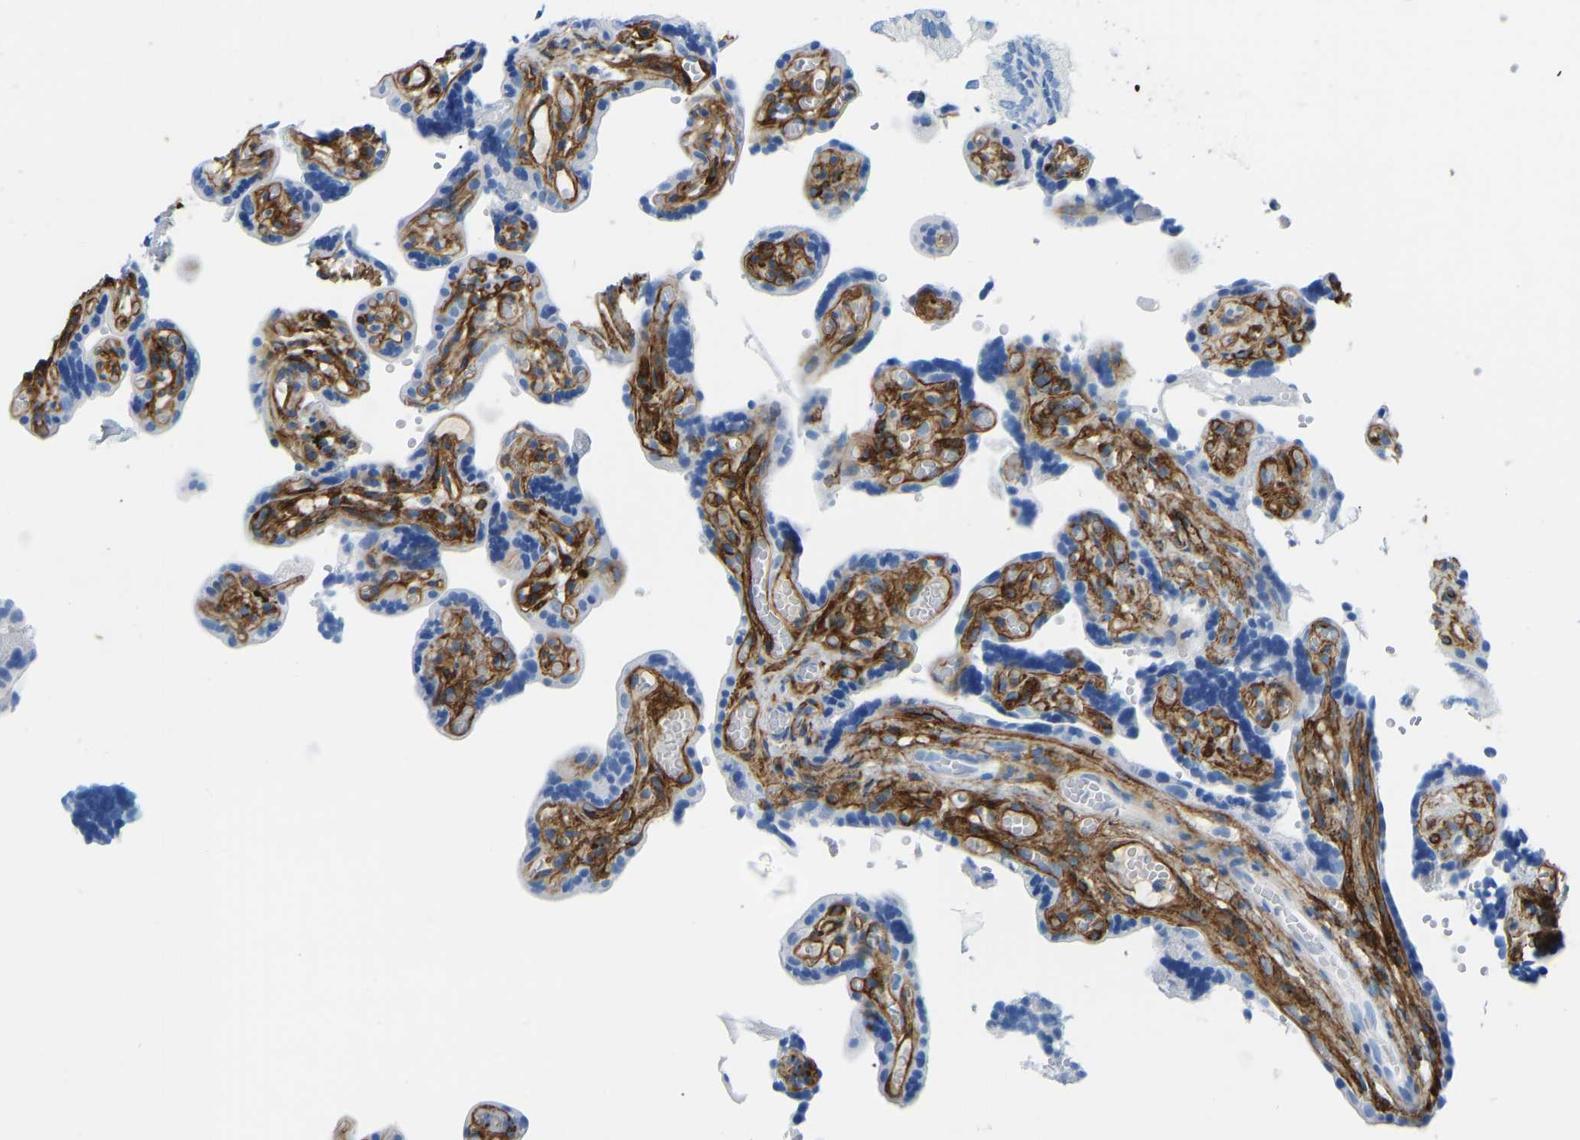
{"staining": {"intensity": "negative", "quantity": "none", "location": "none"}, "tissue": "placenta", "cell_type": "Decidual cells", "image_type": "normal", "snomed": [{"axis": "morphology", "description": "Normal tissue, NOS"}, {"axis": "topography", "description": "Placenta"}], "caption": "This is a image of IHC staining of unremarkable placenta, which shows no positivity in decidual cells.", "gene": "COL15A1", "patient": {"sex": "female", "age": 30}}